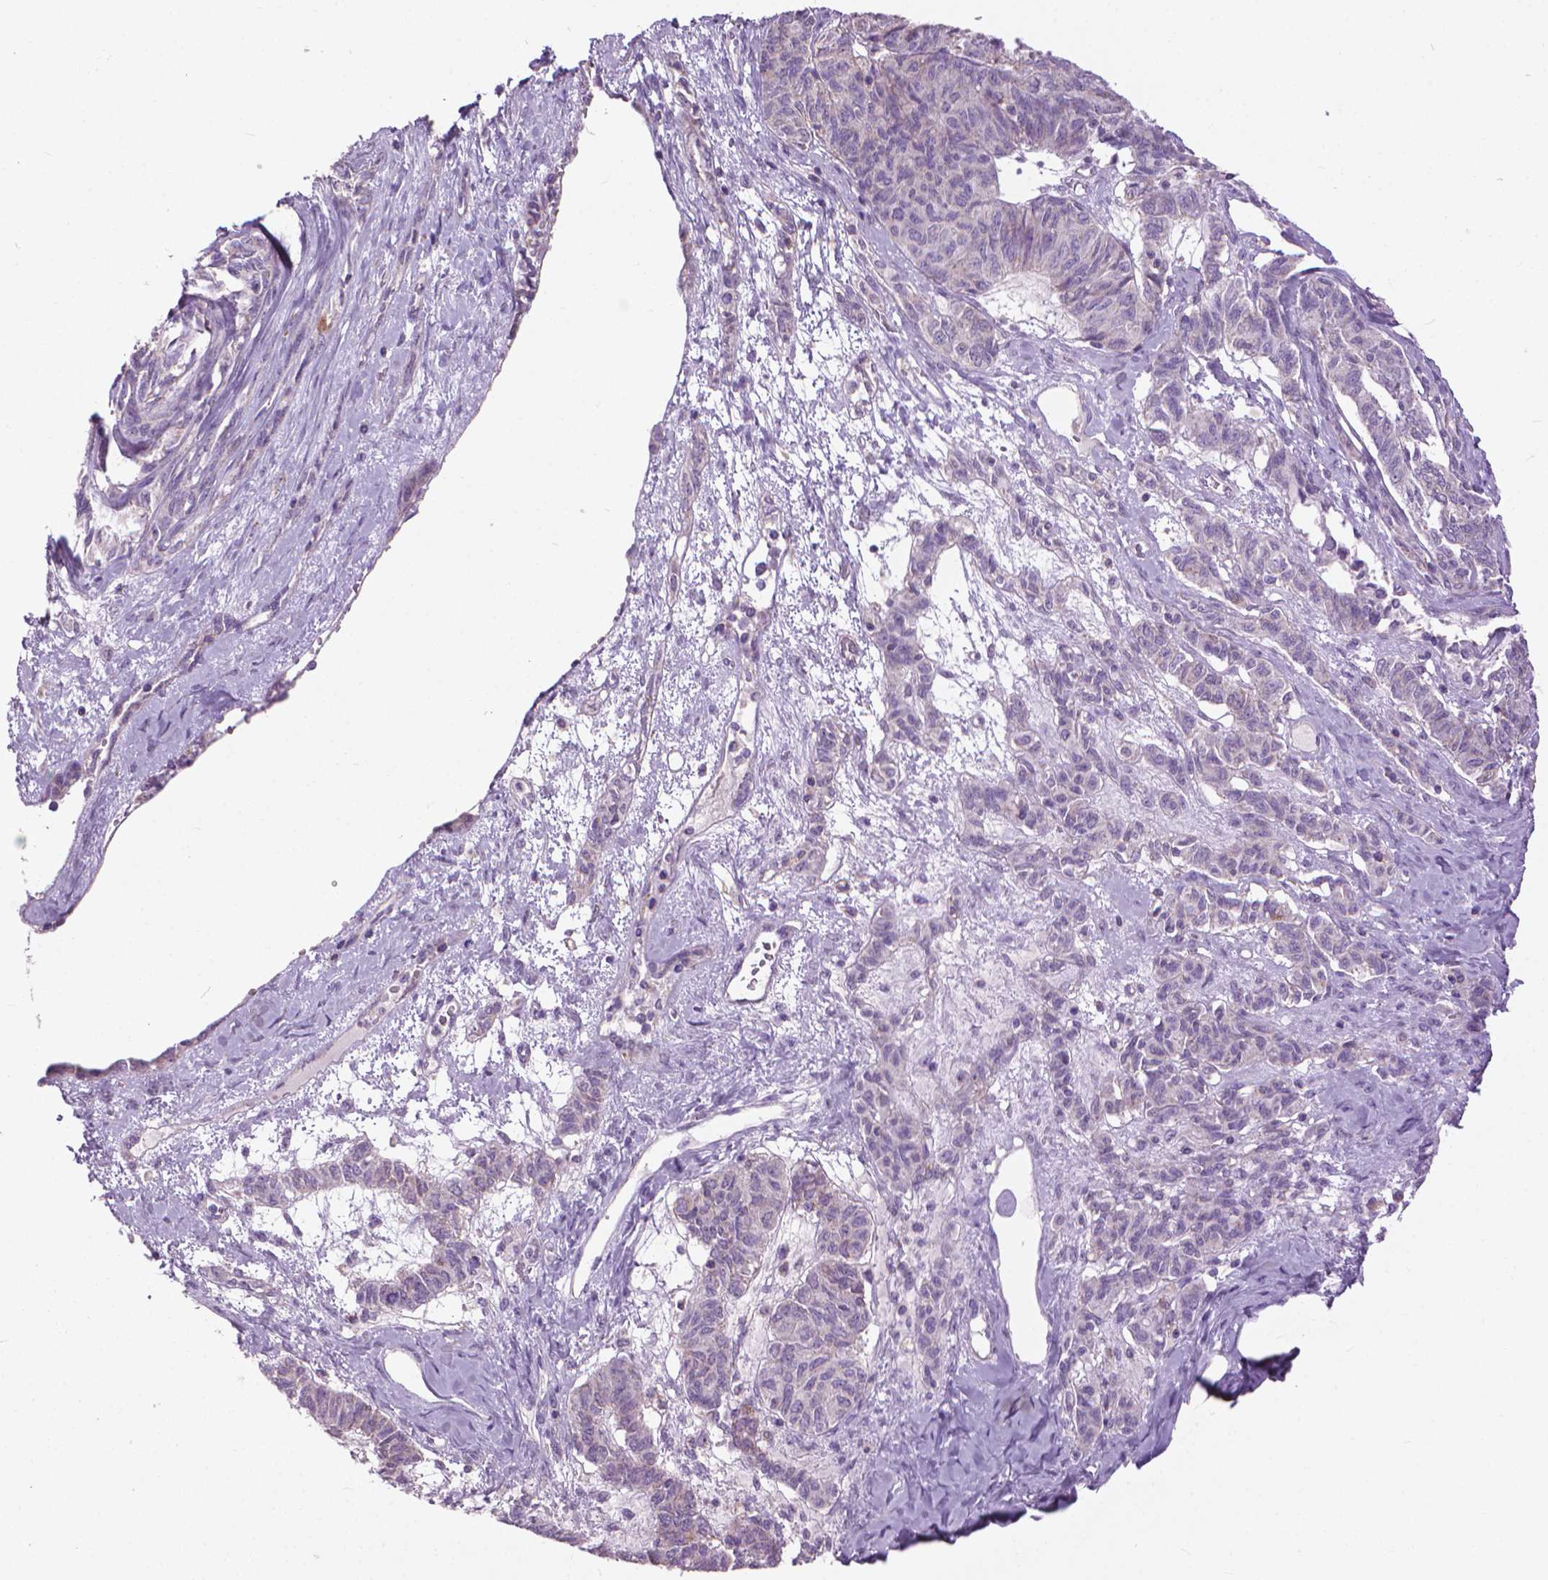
{"staining": {"intensity": "negative", "quantity": "none", "location": "none"}, "tissue": "ovarian cancer", "cell_type": "Tumor cells", "image_type": "cancer", "snomed": [{"axis": "morphology", "description": "Carcinoma, endometroid"}, {"axis": "topography", "description": "Ovary"}], "caption": "Tumor cells show no significant protein staining in ovarian cancer.", "gene": "VDAC1", "patient": {"sex": "female", "age": 80}}